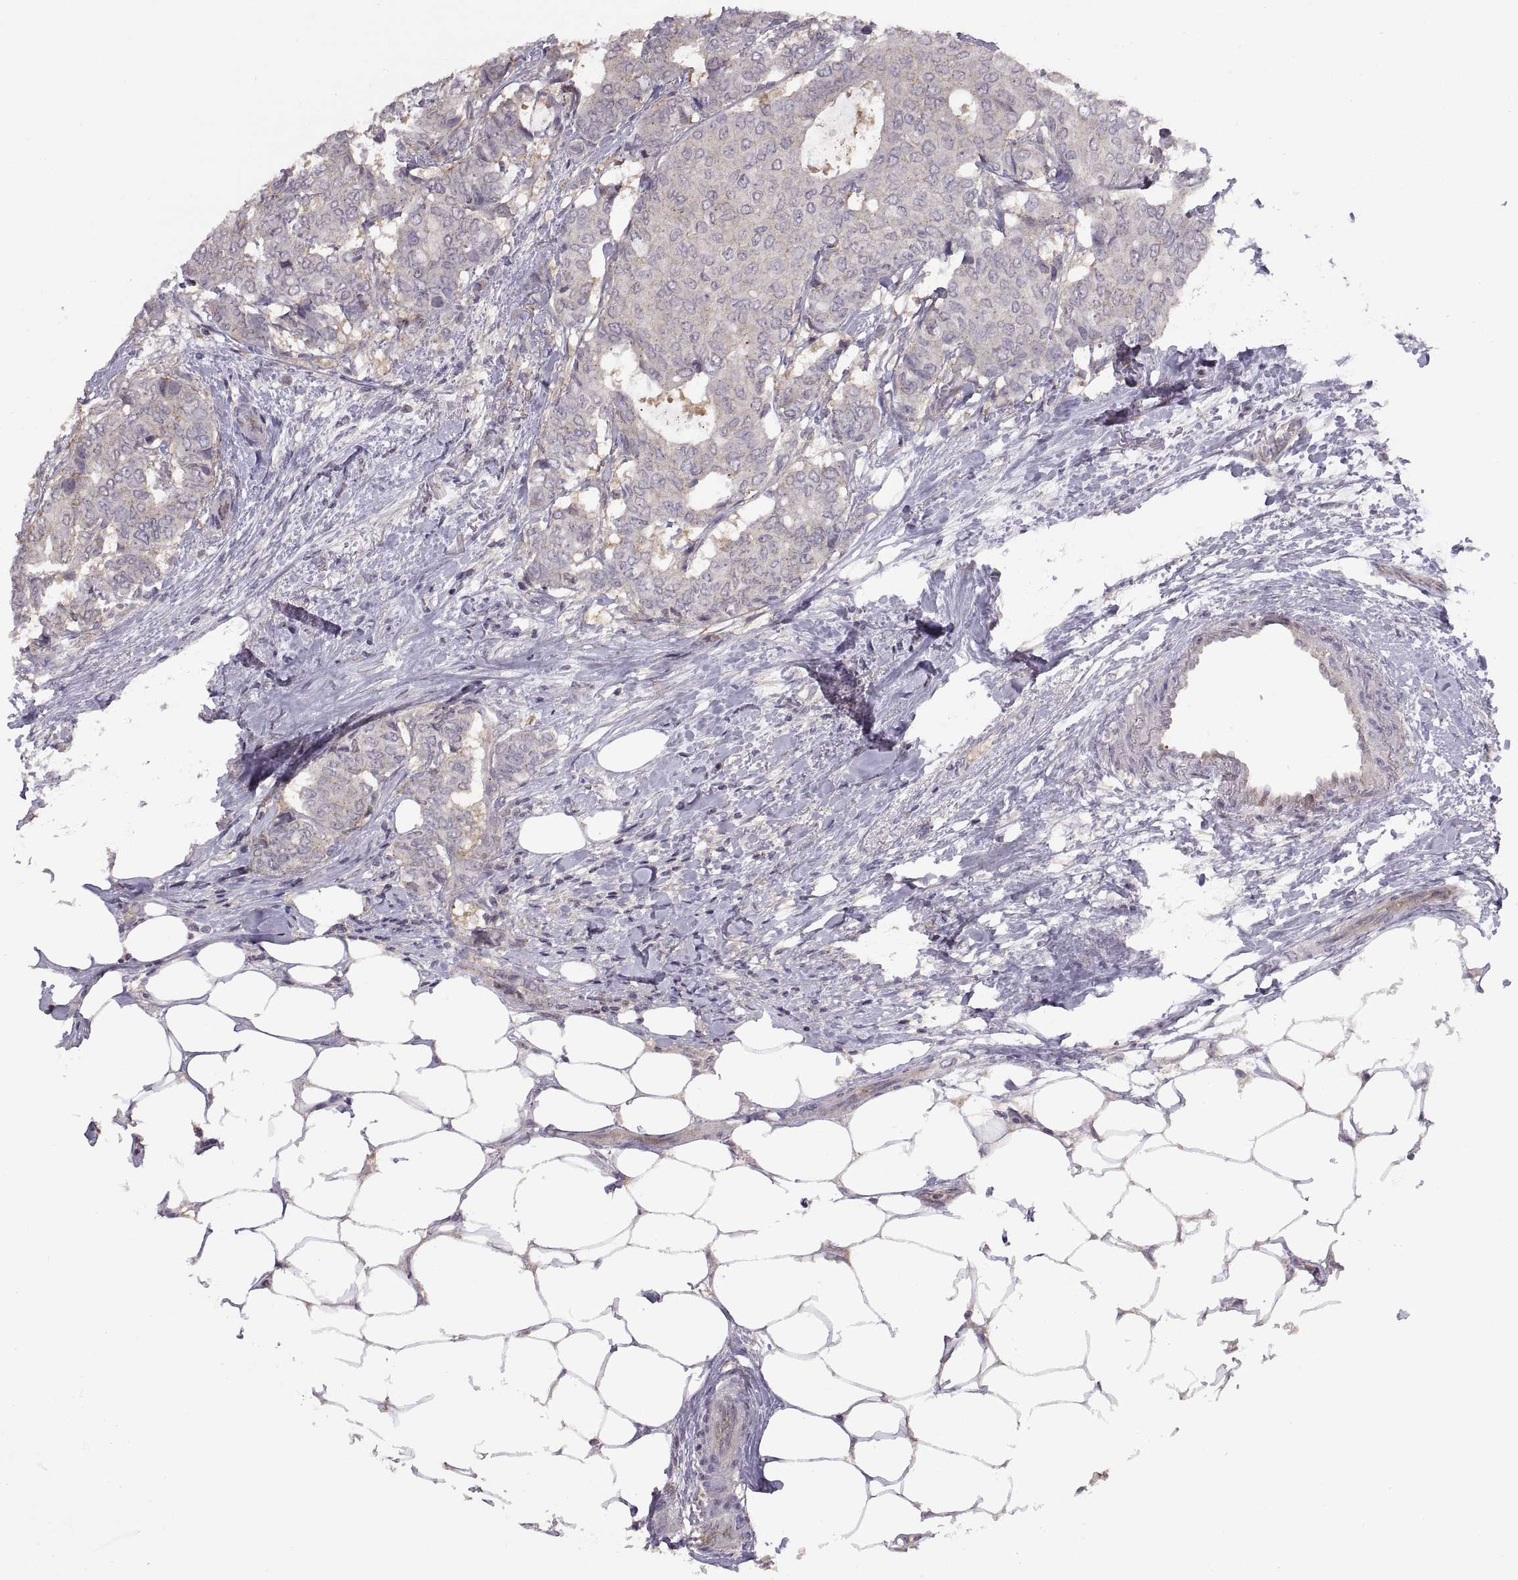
{"staining": {"intensity": "negative", "quantity": "none", "location": "none"}, "tissue": "breast cancer", "cell_type": "Tumor cells", "image_type": "cancer", "snomed": [{"axis": "morphology", "description": "Duct carcinoma"}, {"axis": "topography", "description": "Breast"}], "caption": "Immunohistochemical staining of human breast cancer shows no significant positivity in tumor cells. Brightfield microscopy of immunohistochemistry (IHC) stained with DAB (brown) and hematoxylin (blue), captured at high magnification.", "gene": "NMNAT2", "patient": {"sex": "female", "age": 75}}